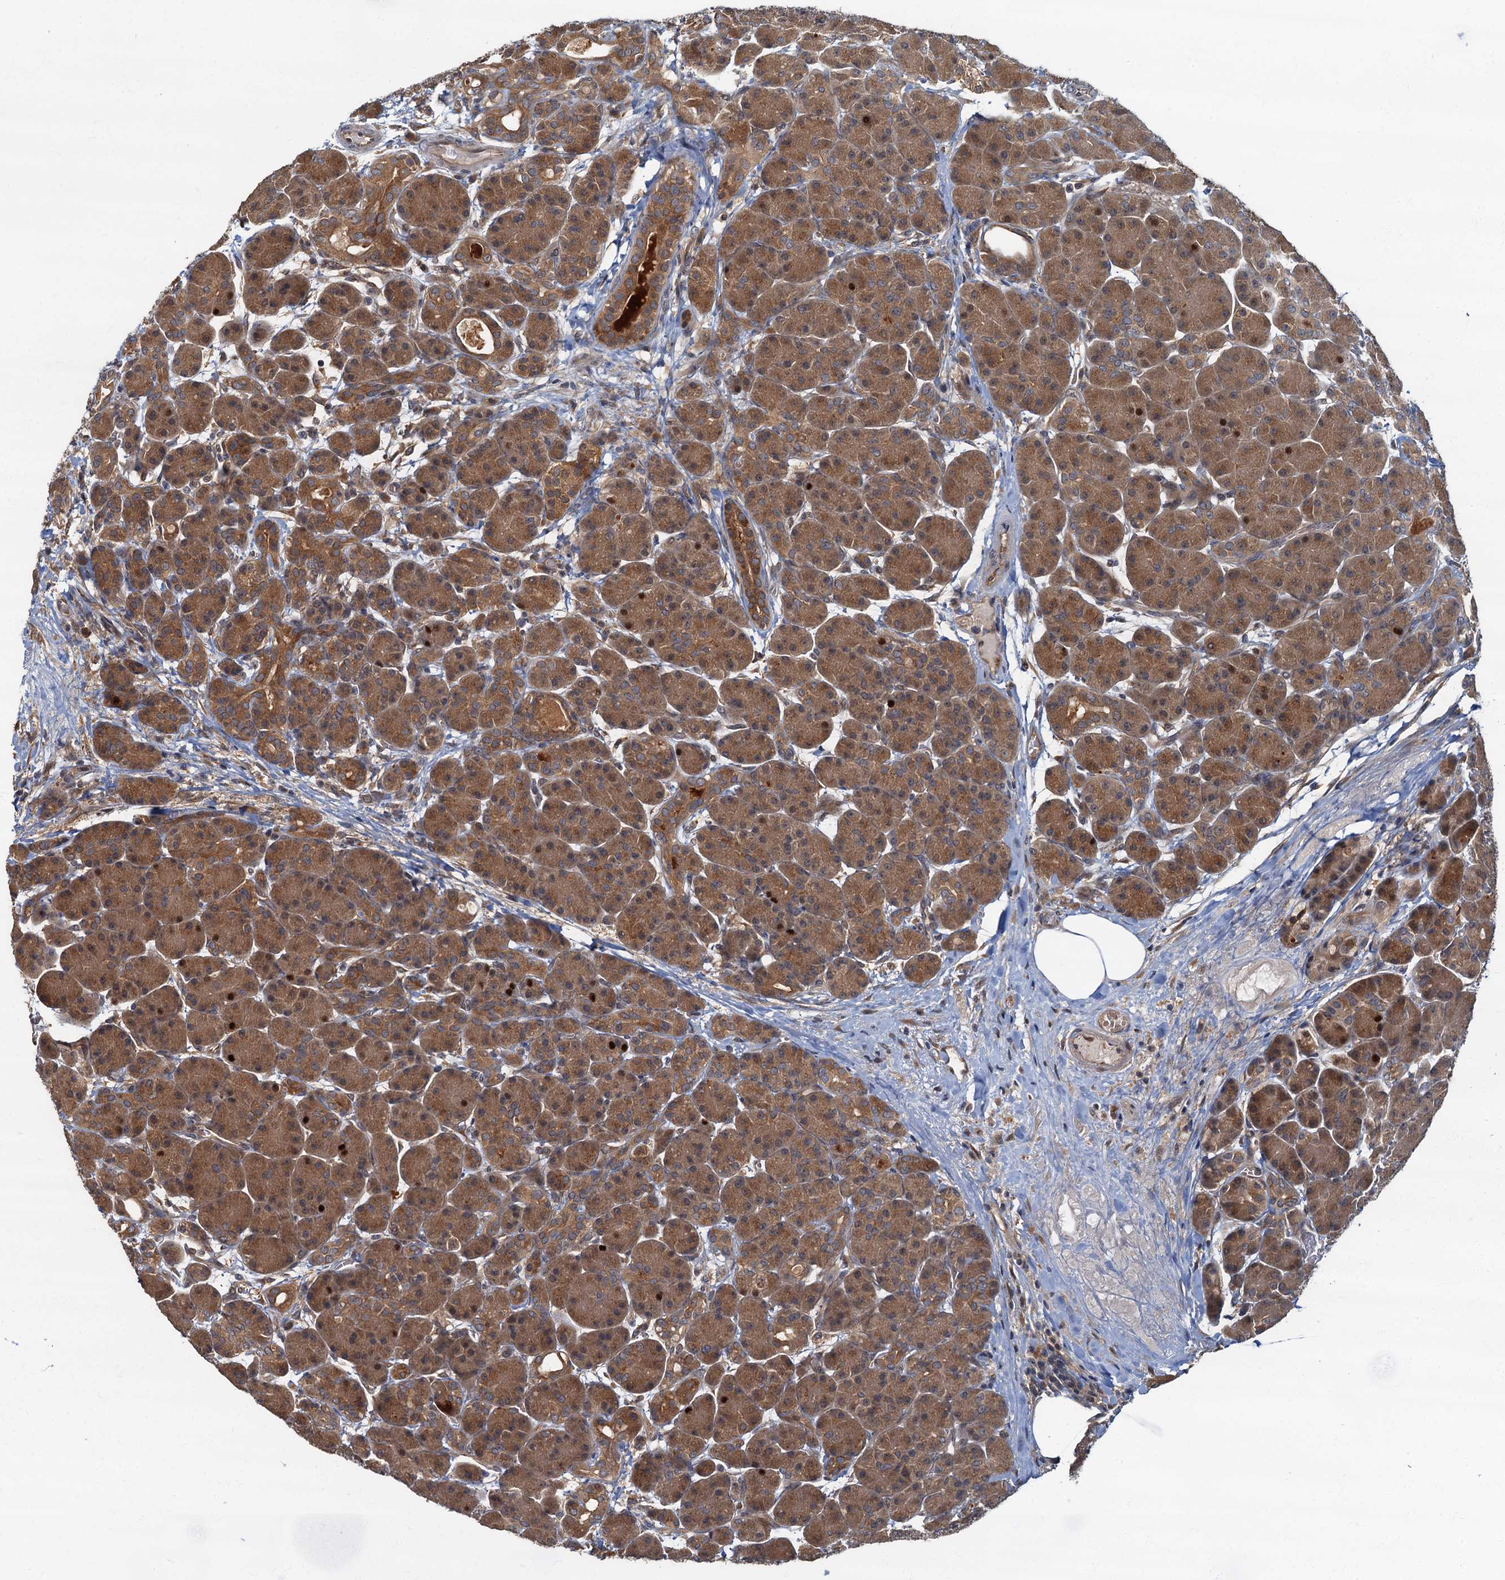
{"staining": {"intensity": "moderate", "quantity": ">75%", "location": "cytoplasmic/membranous"}, "tissue": "pancreas", "cell_type": "Exocrine glandular cells", "image_type": "normal", "snomed": [{"axis": "morphology", "description": "Normal tissue, NOS"}, {"axis": "topography", "description": "Pancreas"}], "caption": "Protein staining of normal pancreas demonstrates moderate cytoplasmic/membranous positivity in approximately >75% of exocrine glandular cells.", "gene": "TBCK", "patient": {"sex": "male", "age": 63}}